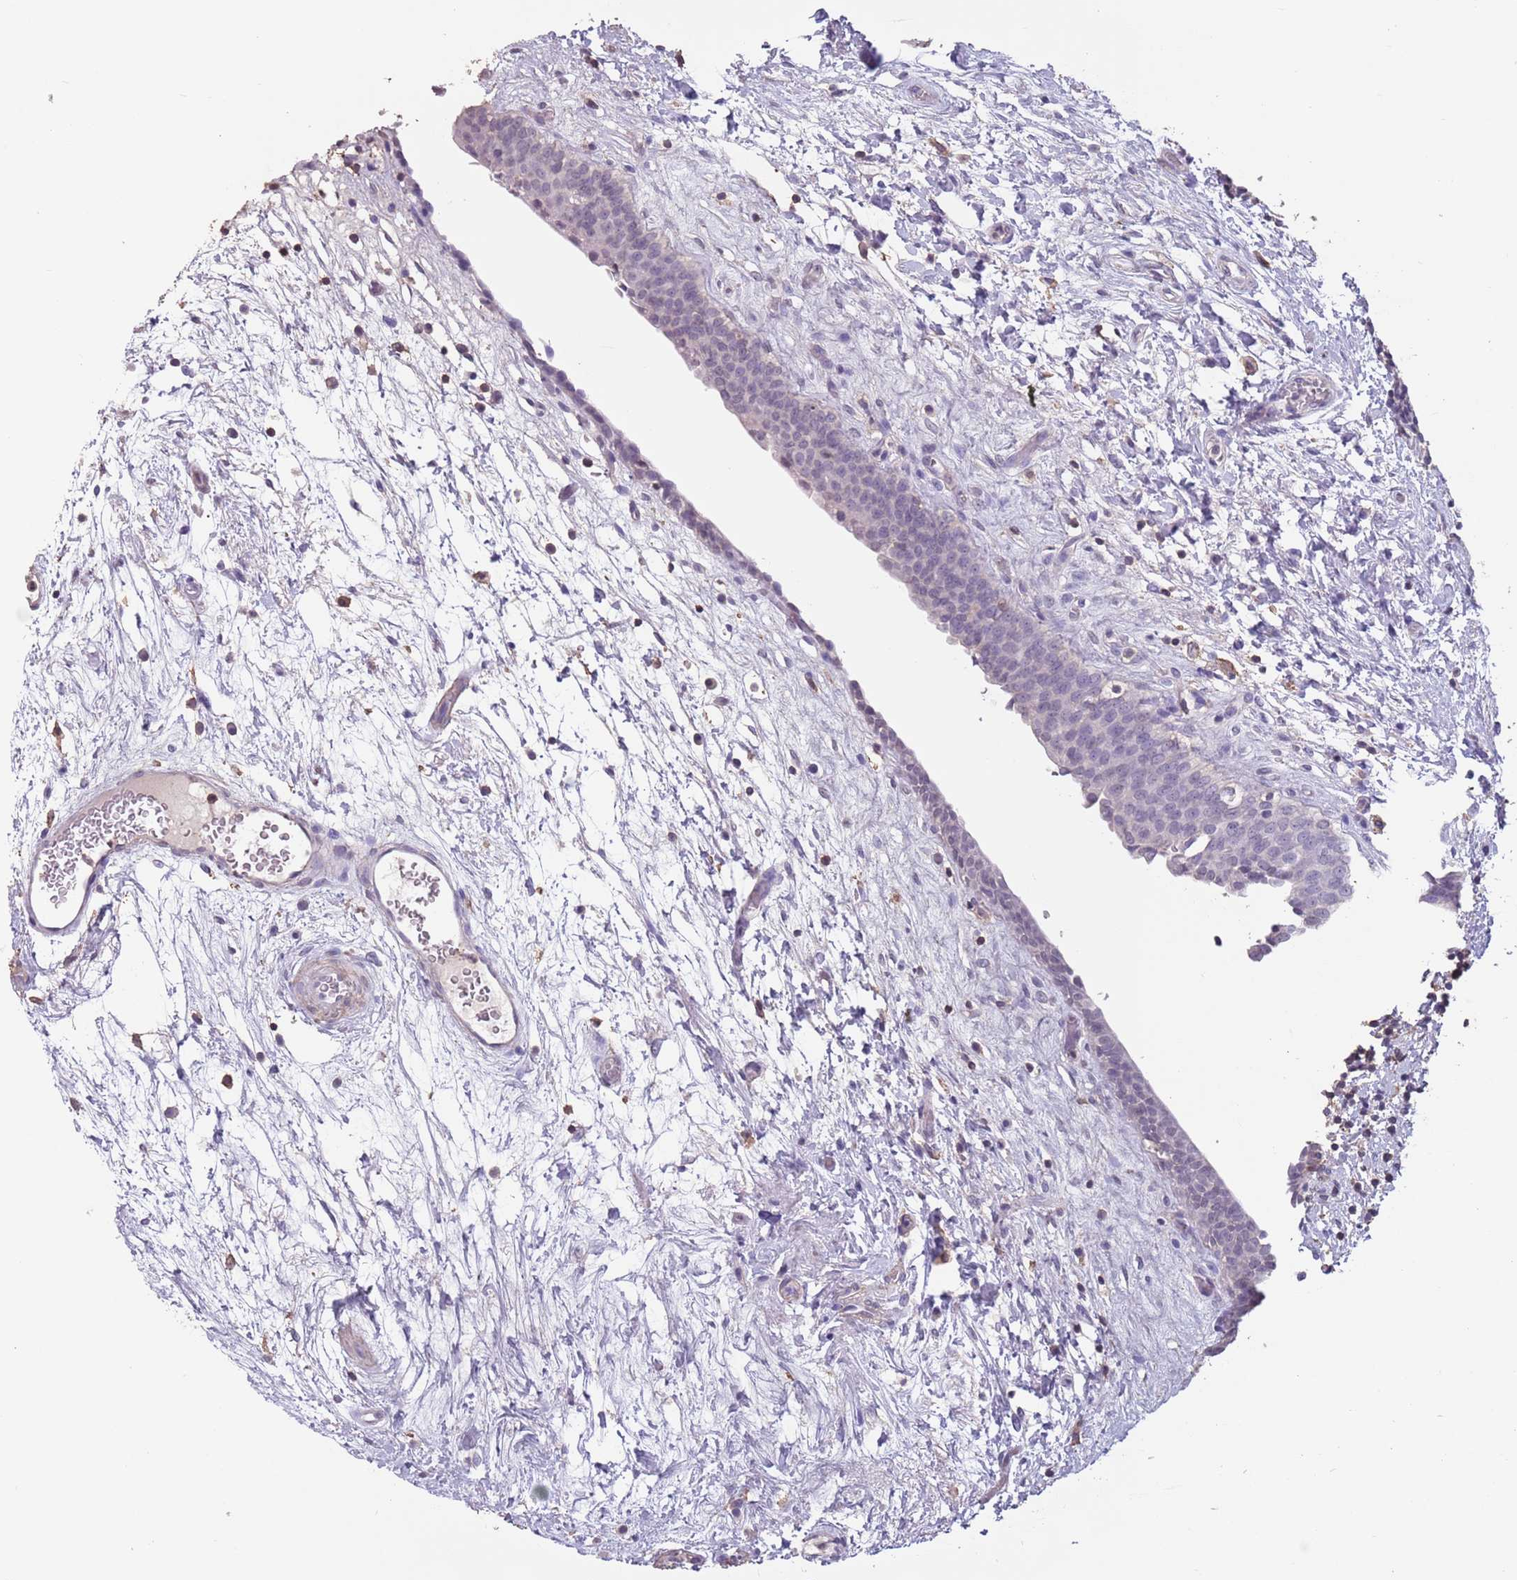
{"staining": {"intensity": "negative", "quantity": "none", "location": "none"}, "tissue": "urinary bladder", "cell_type": "Urothelial cells", "image_type": "normal", "snomed": [{"axis": "morphology", "description": "Normal tissue, NOS"}, {"axis": "topography", "description": "Urinary bladder"}], "caption": "The micrograph demonstrates no significant expression in urothelial cells of urinary bladder. (Stains: DAB (3,3'-diaminobenzidine) immunohistochemistry (IHC) with hematoxylin counter stain, Microscopy: brightfield microscopy at high magnification).", "gene": "SUN5", "patient": {"sex": "male", "age": 83}}